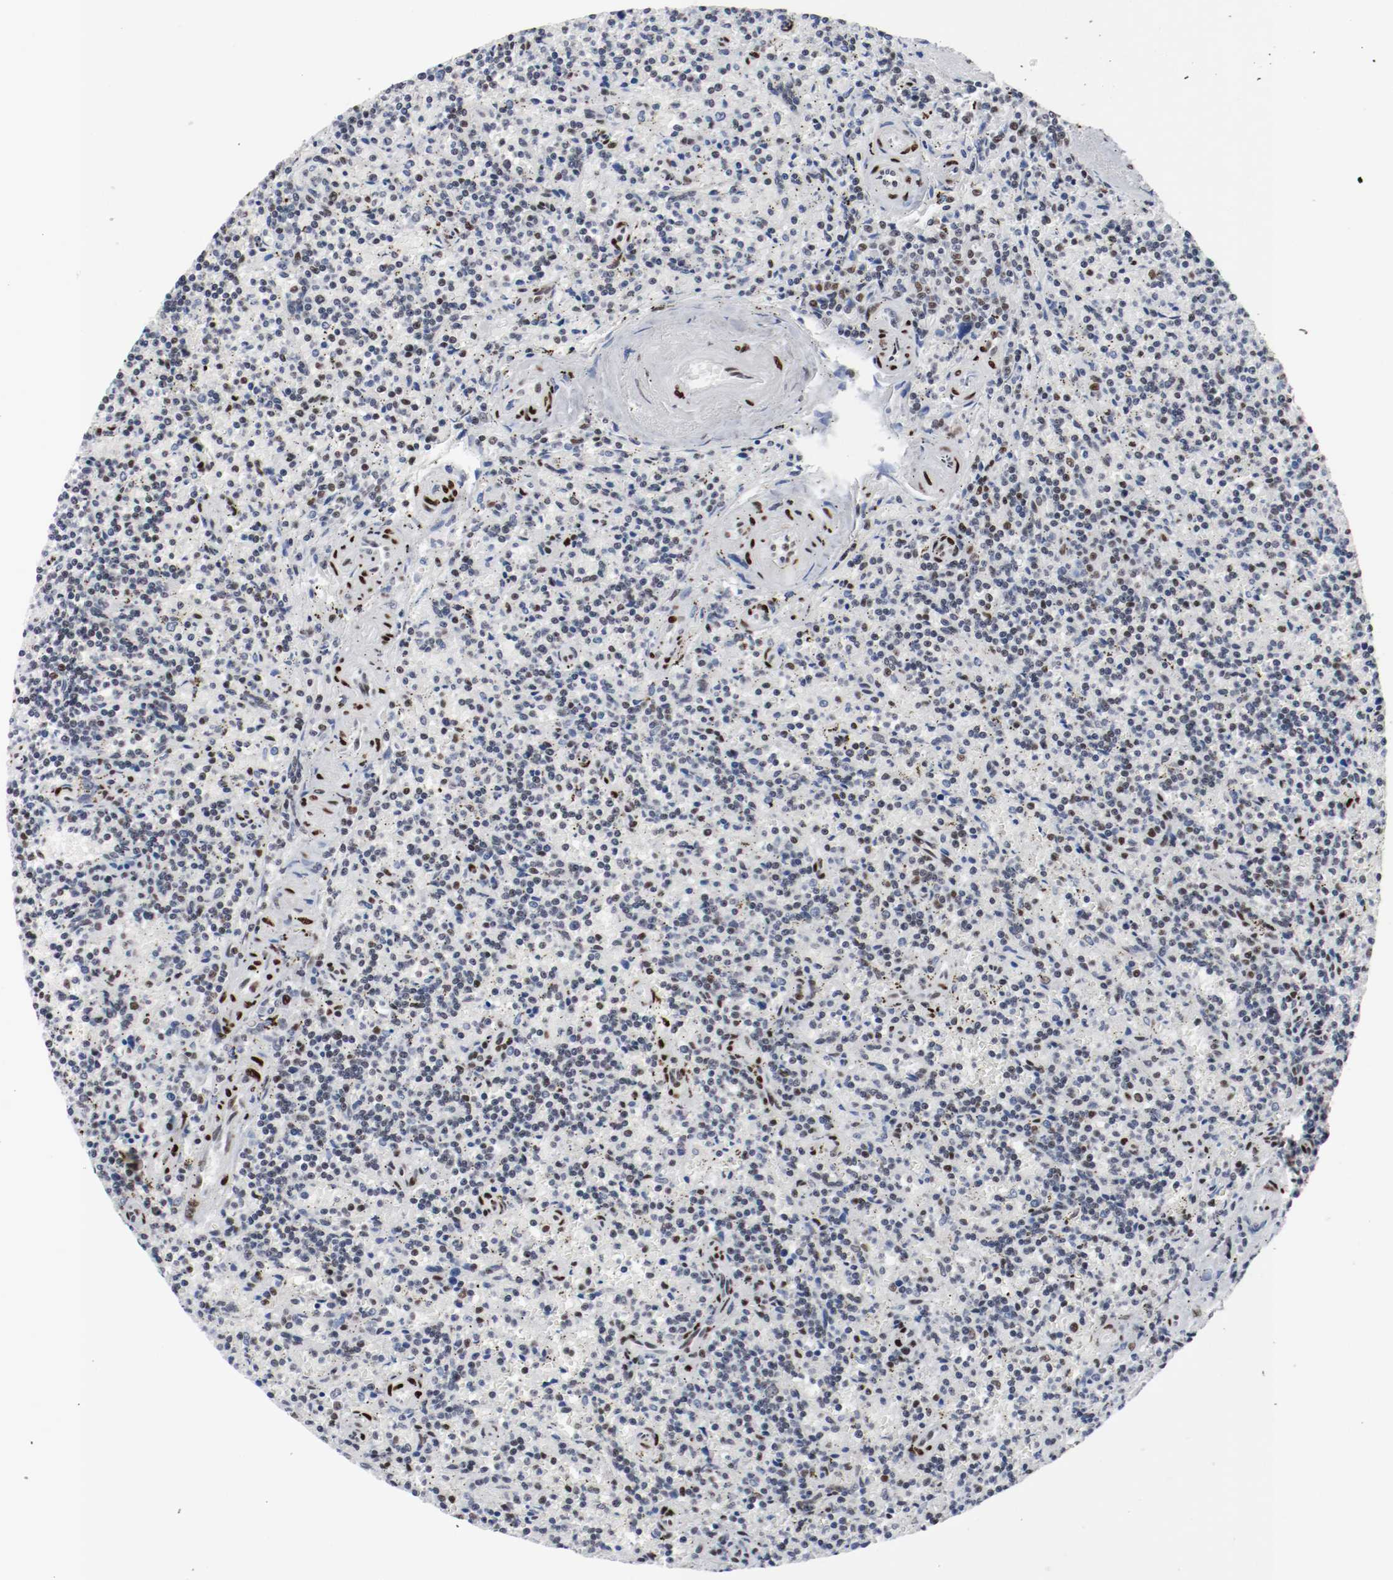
{"staining": {"intensity": "weak", "quantity": "<25%", "location": "nuclear"}, "tissue": "lymphoma", "cell_type": "Tumor cells", "image_type": "cancer", "snomed": [{"axis": "morphology", "description": "Malignant lymphoma, non-Hodgkin's type, Low grade"}, {"axis": "topography", "description": "Spleen"}], "caption": "Tumor cells are negative for brown protein staining in lymphoma.", "gene": "MEF2D", "patient": {"sex": "male", "age": 73}}